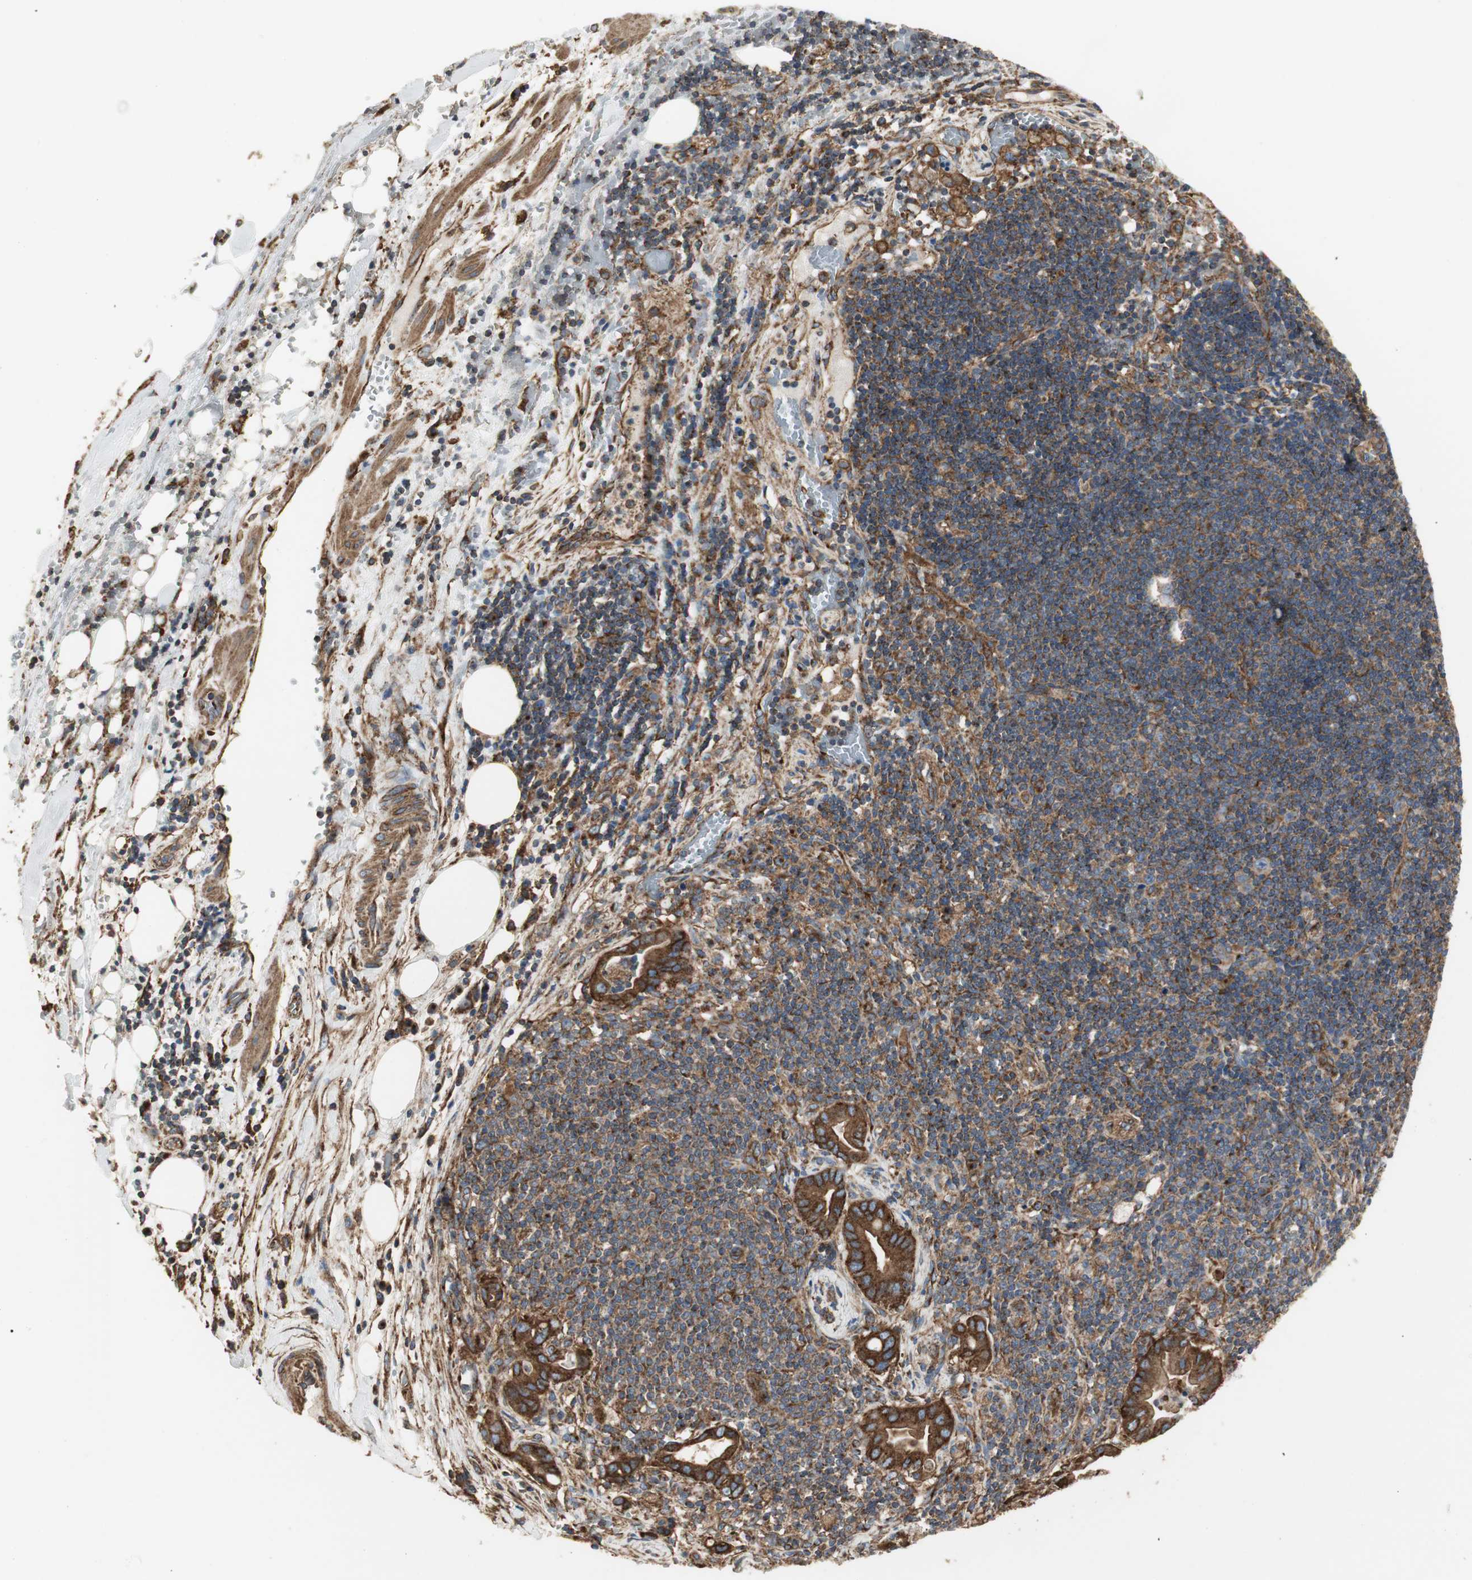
{"staining": {"intensity": "strong", "quantity": ">75%", "location": "cytoplasmic/membranous"}, "tissue": "liver cancer", "cell_type": "Tumor cells", "image_type": "cancer", "snomed": [{"axis": "morphology", "description": "Cholangiocarcinoma"}, {"axis": "topography", "description": "Liver"}], "caption": "The micrograph exhibits immunohistochemical staining of liver cancer. There is strong cytoplasmic/membranous positivity is present in about >75% of tumor cells. (DAB IHC, brown staining for protein, blue staining for nuclei).", "gene": "H6PD", "patient": {"sex": "female", "age": 68}}